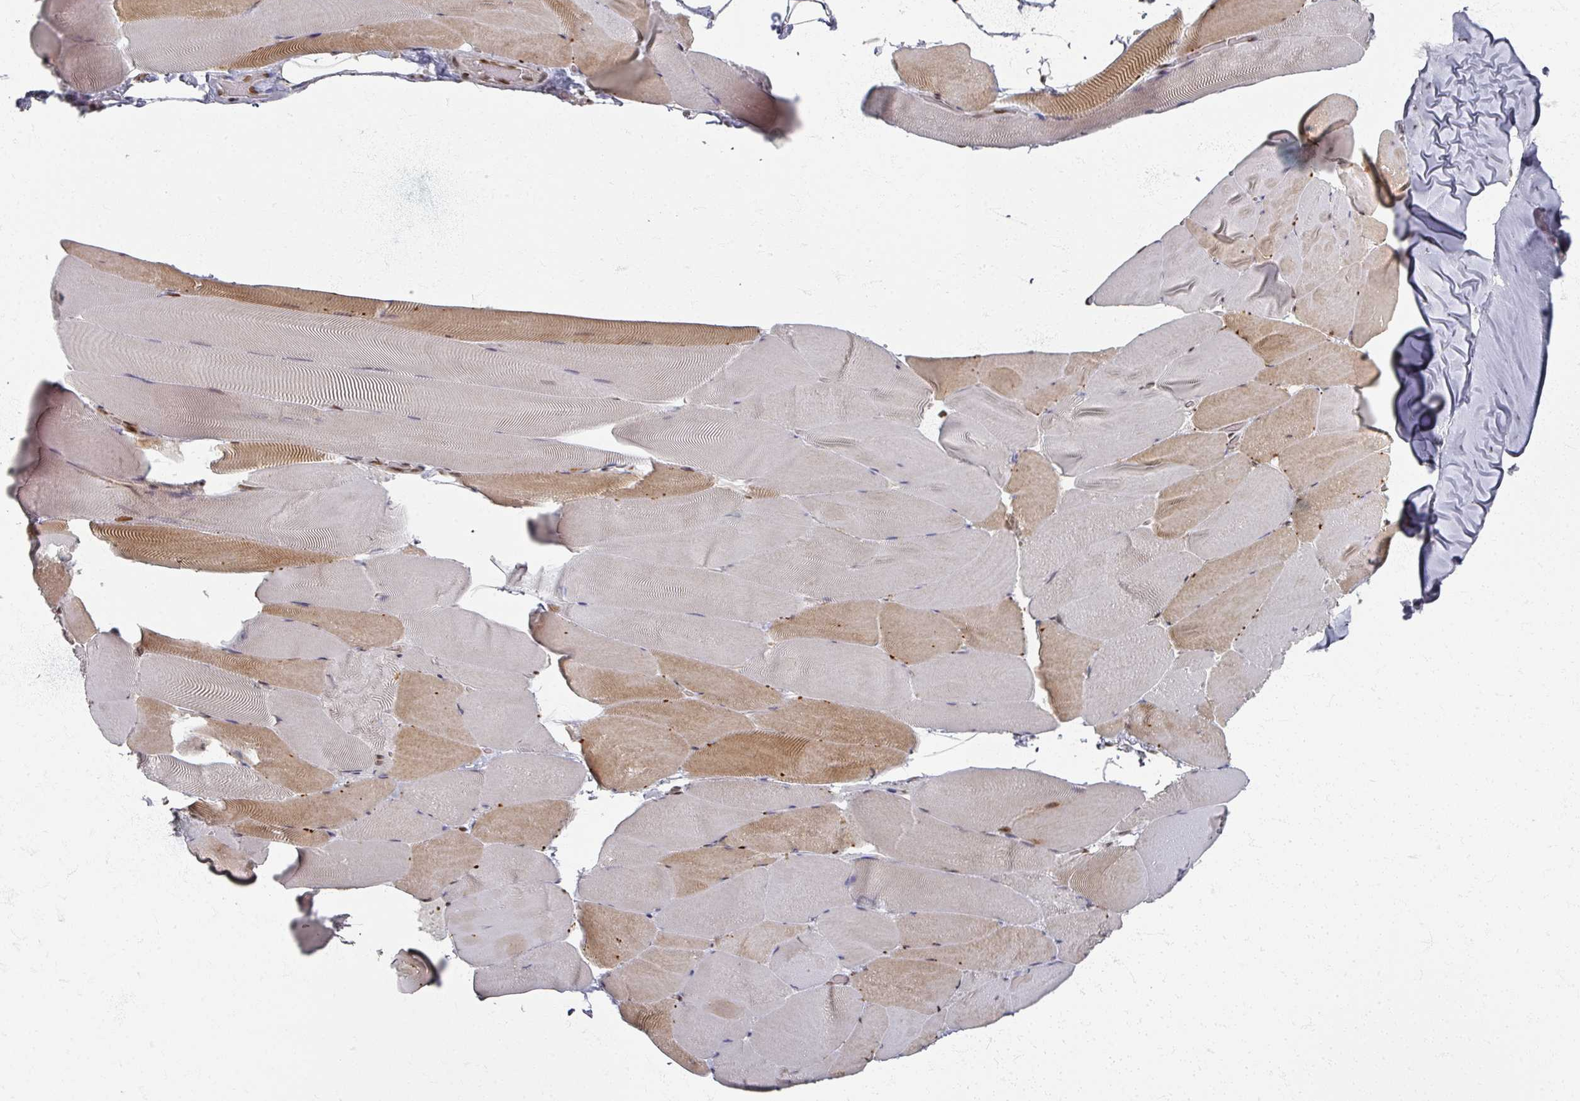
{"staining": {"intensity": "moderate", "quantity": ">75%", "location": "cytoplasmic/membranous,nuclear"}, "tissue": "skeletal muscle", "cell_type": "Myocytes", "image_type": "normal", "snomed": [{"axis": "morphology", "description": "Normal tissue, NOS"}, {"axis": "topography", "description": "Skeletal muscle"}], "caption": "An immunohistochemistry image of unremarkable tissue is shown. Protein staining in brown labels moderate cytoplasmic/membranous,nuclear positivity in skeletal muscle within myocytes. (brown staining indicates protein expression, while blue staining denotes nuclei).", "gene": "PSKH1", "patient": {"sex": "female", "age": 64}}